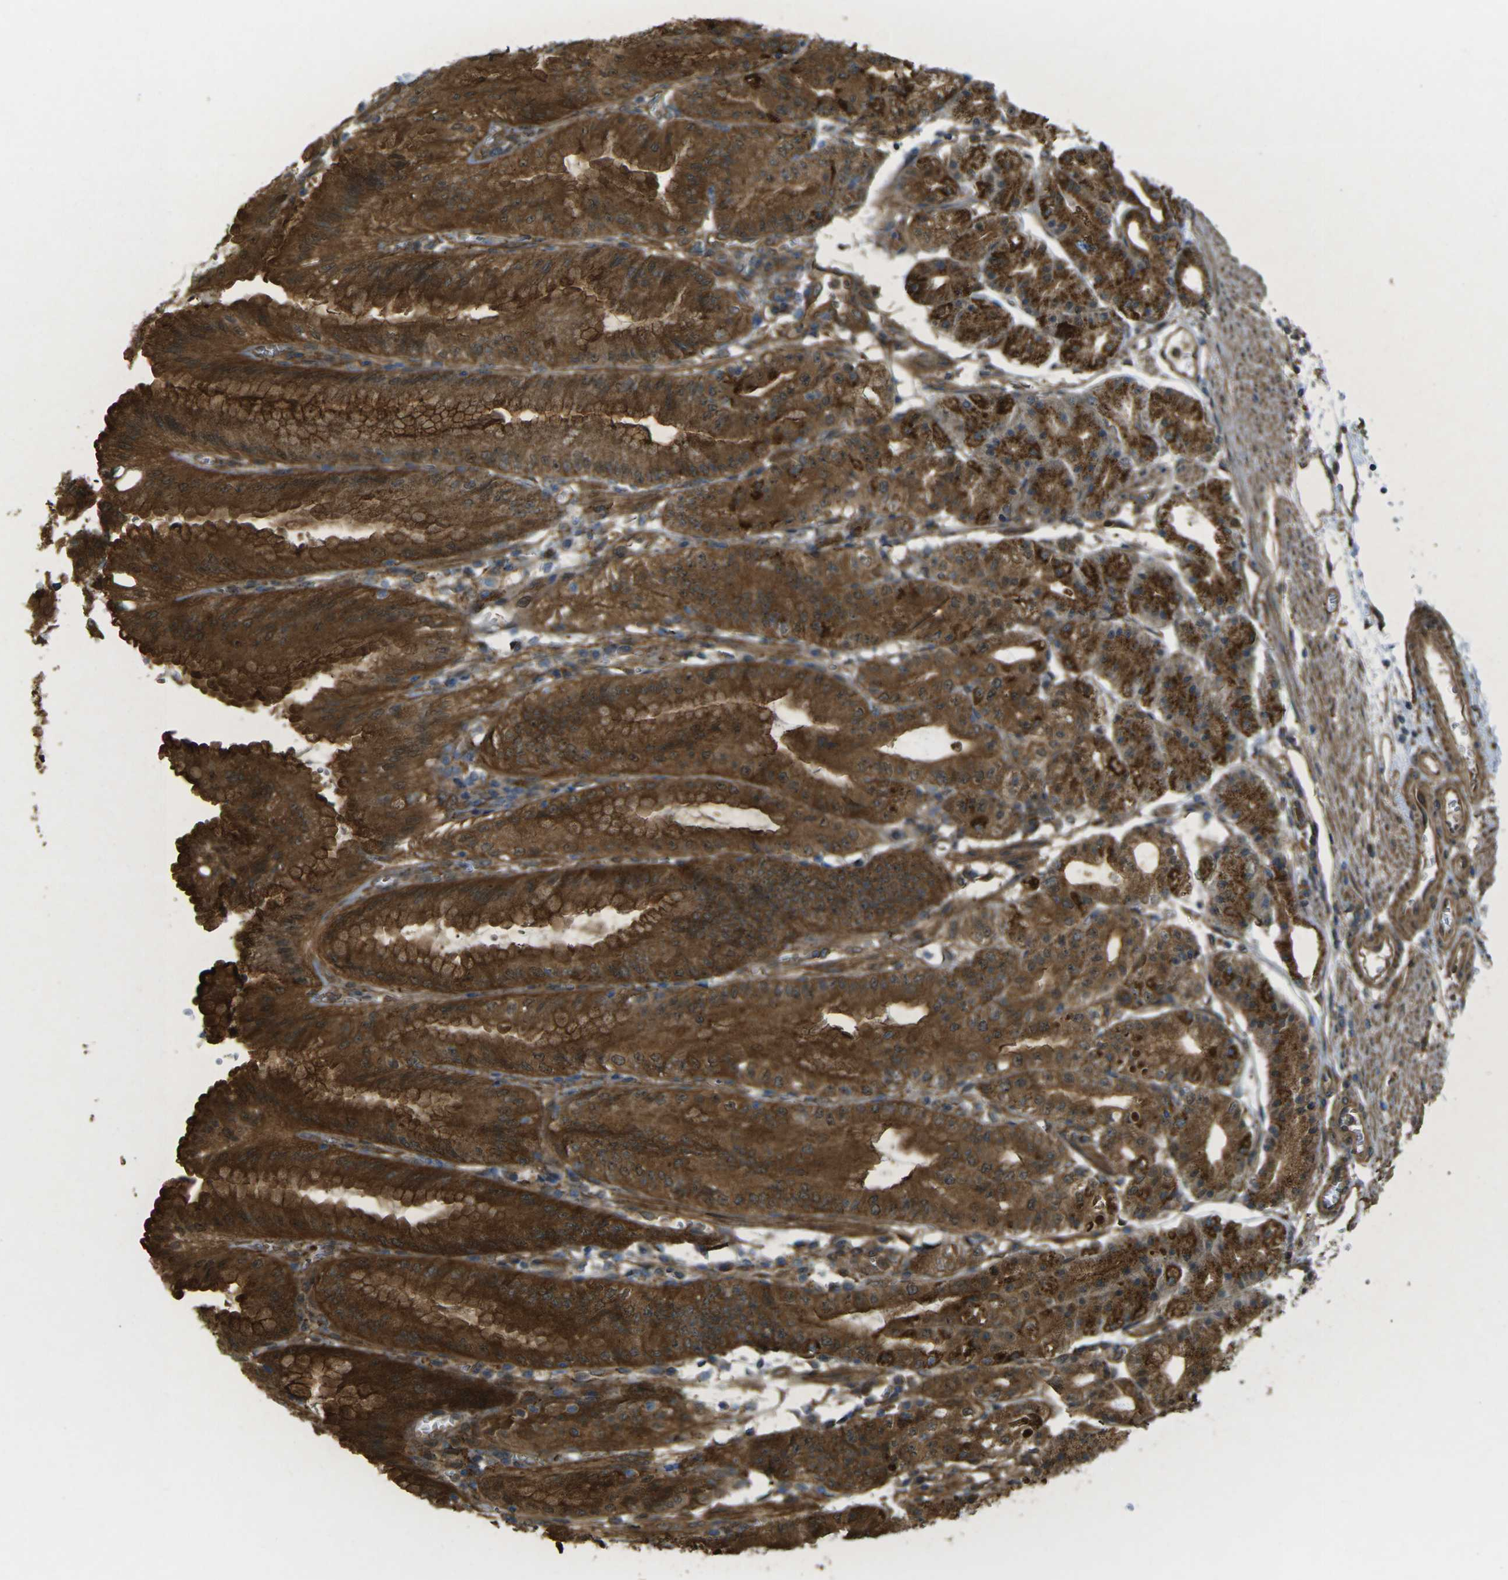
{"staining": {"intensity": "strong", "quantity": ">75%", "location": "cytoplasmic/membranous"}, "tissue": "stomach", "cell_type": "Glandular cells", "image_type": "normal", "snomed": [{"axis": "morphology", "description": "Normal tissue, NOS"}, {"axis": "topography", "description": "Stomach, lower"}], "caption": "This is an image of immunohistochemistry (IHC) staining of normal stomach, which shows strong staining in the cytoplasmic/membranous of glandular cells.", "gene": "CHMP3", "patient": {"sex": "male", "age": 71}}